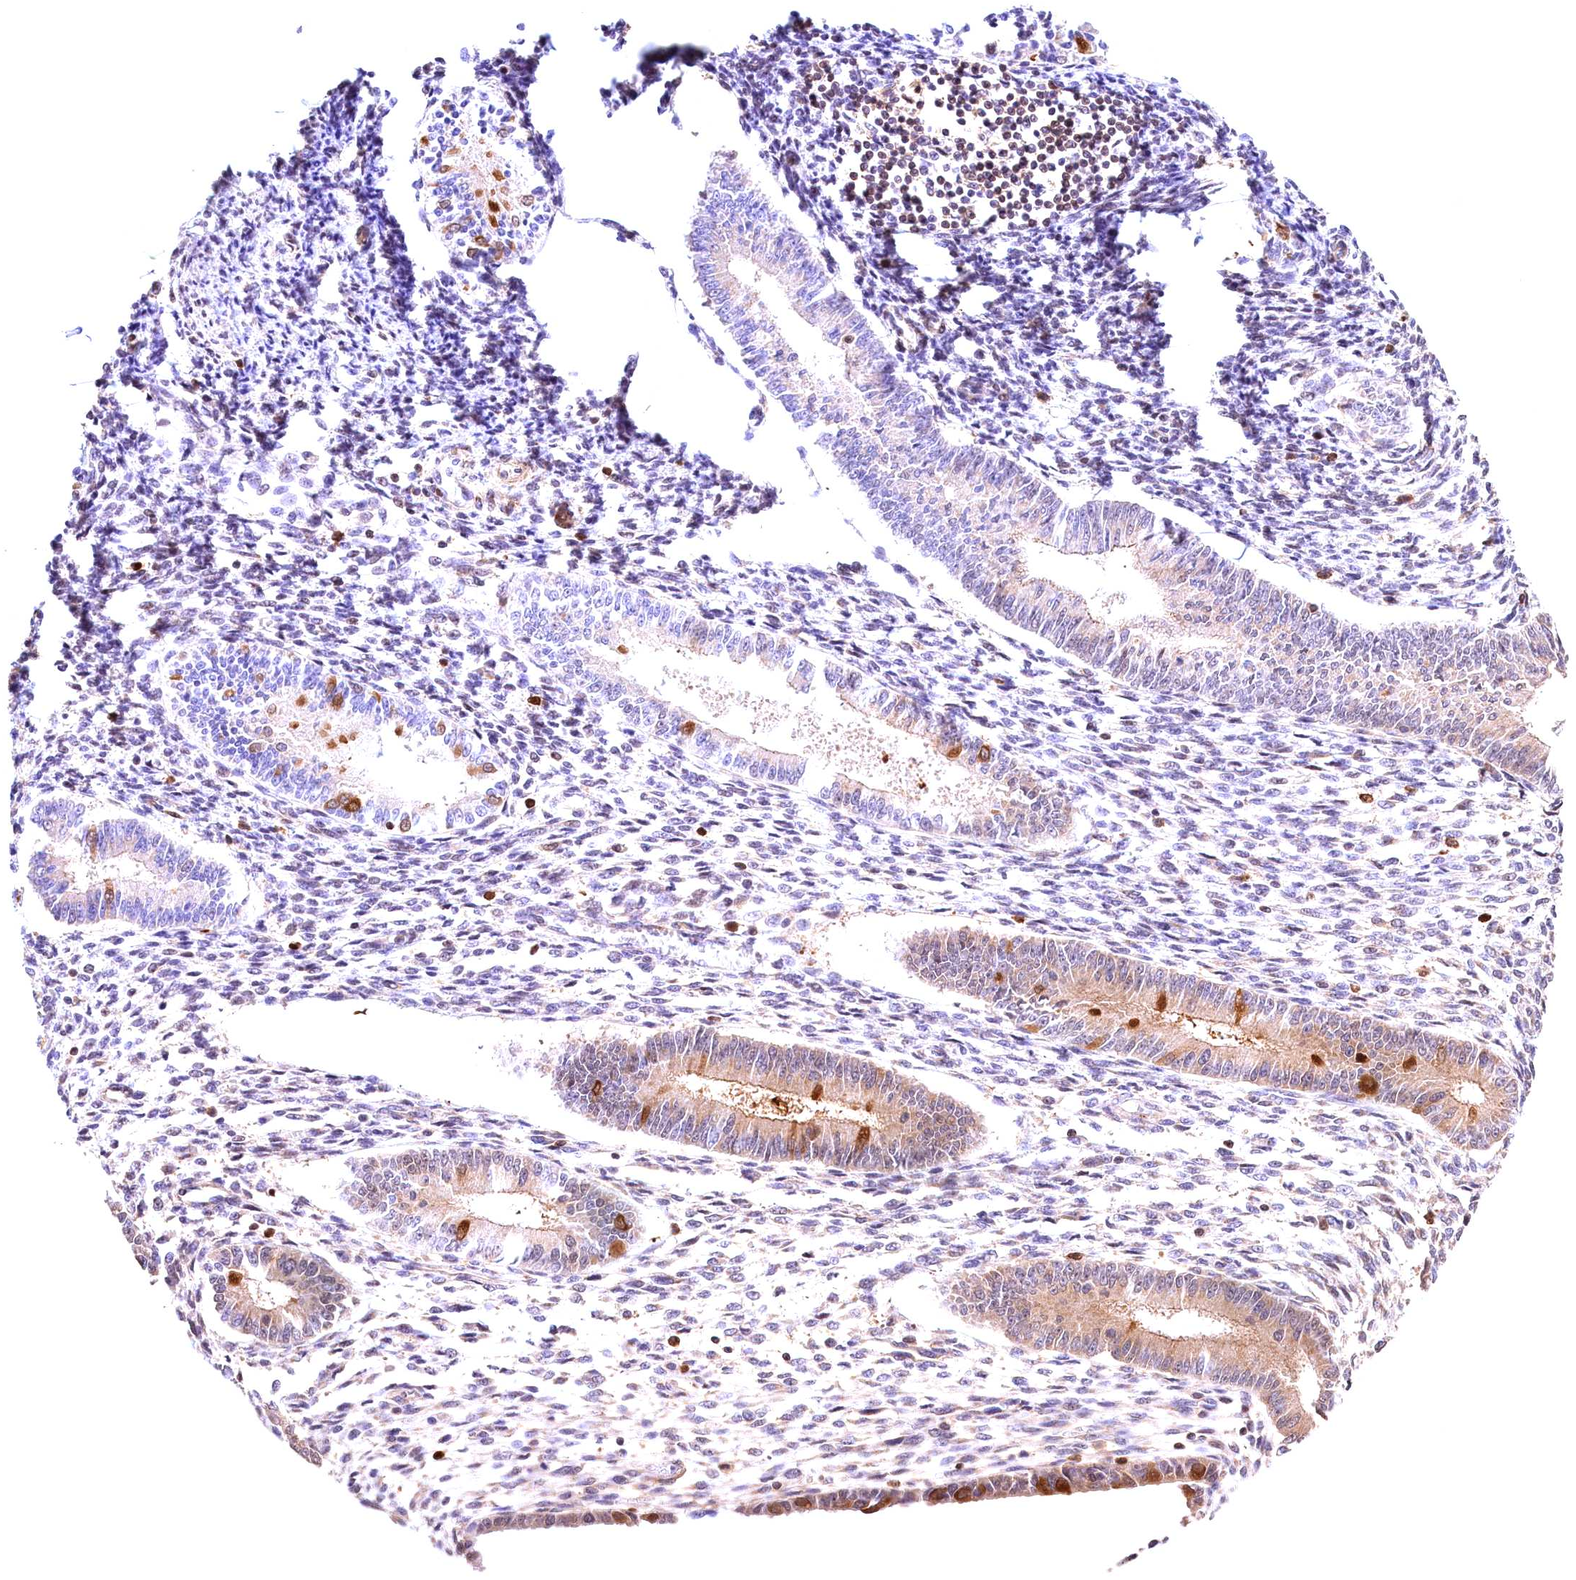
{"staining": {"intensity": "negative", "quantity": "none", "location": "none"}, "tissue": "endometrium", "cell_type": "Cells in endometrial stroma", "image_type": "normal", "snomed": [{"axis": "morphology", "description": "Normal tissue, NOS"}, {"axis": "topography", "description": "Uterus"}, {"axis": "topography", "description": "Endometrium"}], "caption": "An immunohistochemistry image of normal endometrium is shown. There is no staining in cells in endometrial stroma of endometrium. (DAB immunohistochemistry (IHC), high magnification).", "gene": "CHORDC1", "patient": {"sex": "female", "age": 48}}